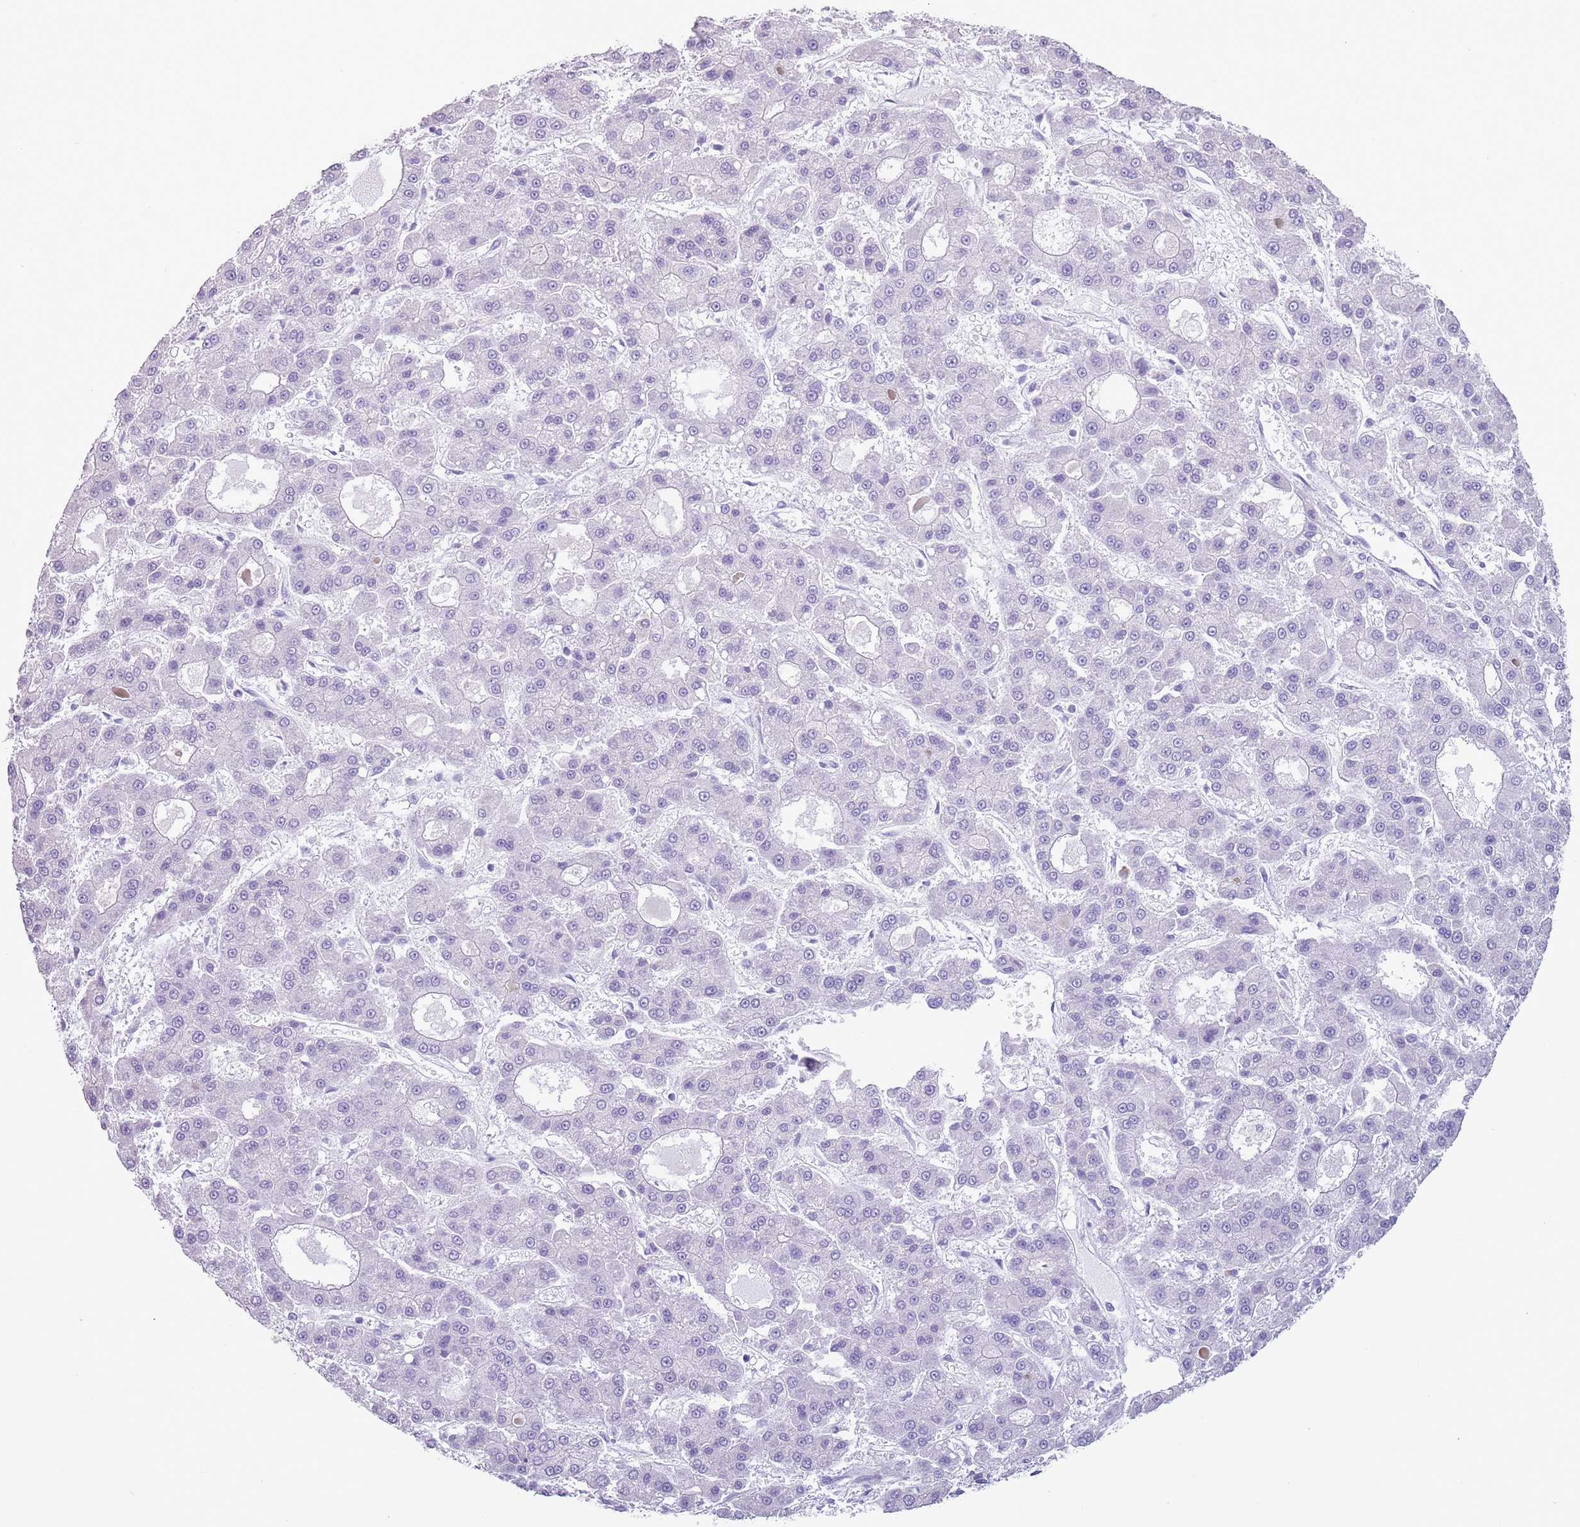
{"staining": {"intensity": "negative", "quantity": "none", "location": "none"}, "tissue": "liver cancer", "cell_type": "Tumor cells", "image_type": "cancer", "snomed": [{"axis": "morphology", "description": "Carcinoma, Hepatocellular, NOS"}, {"axis": "topography", "description": "Liver"}], "caption": "Liver cancer (hepatocellular carcinoma) stained for a protein using immunohistochemistry (IHC) displays no staining tumor cells.", "gene": "HYOU1", "patient": {"sex": "male", "age": 70}}